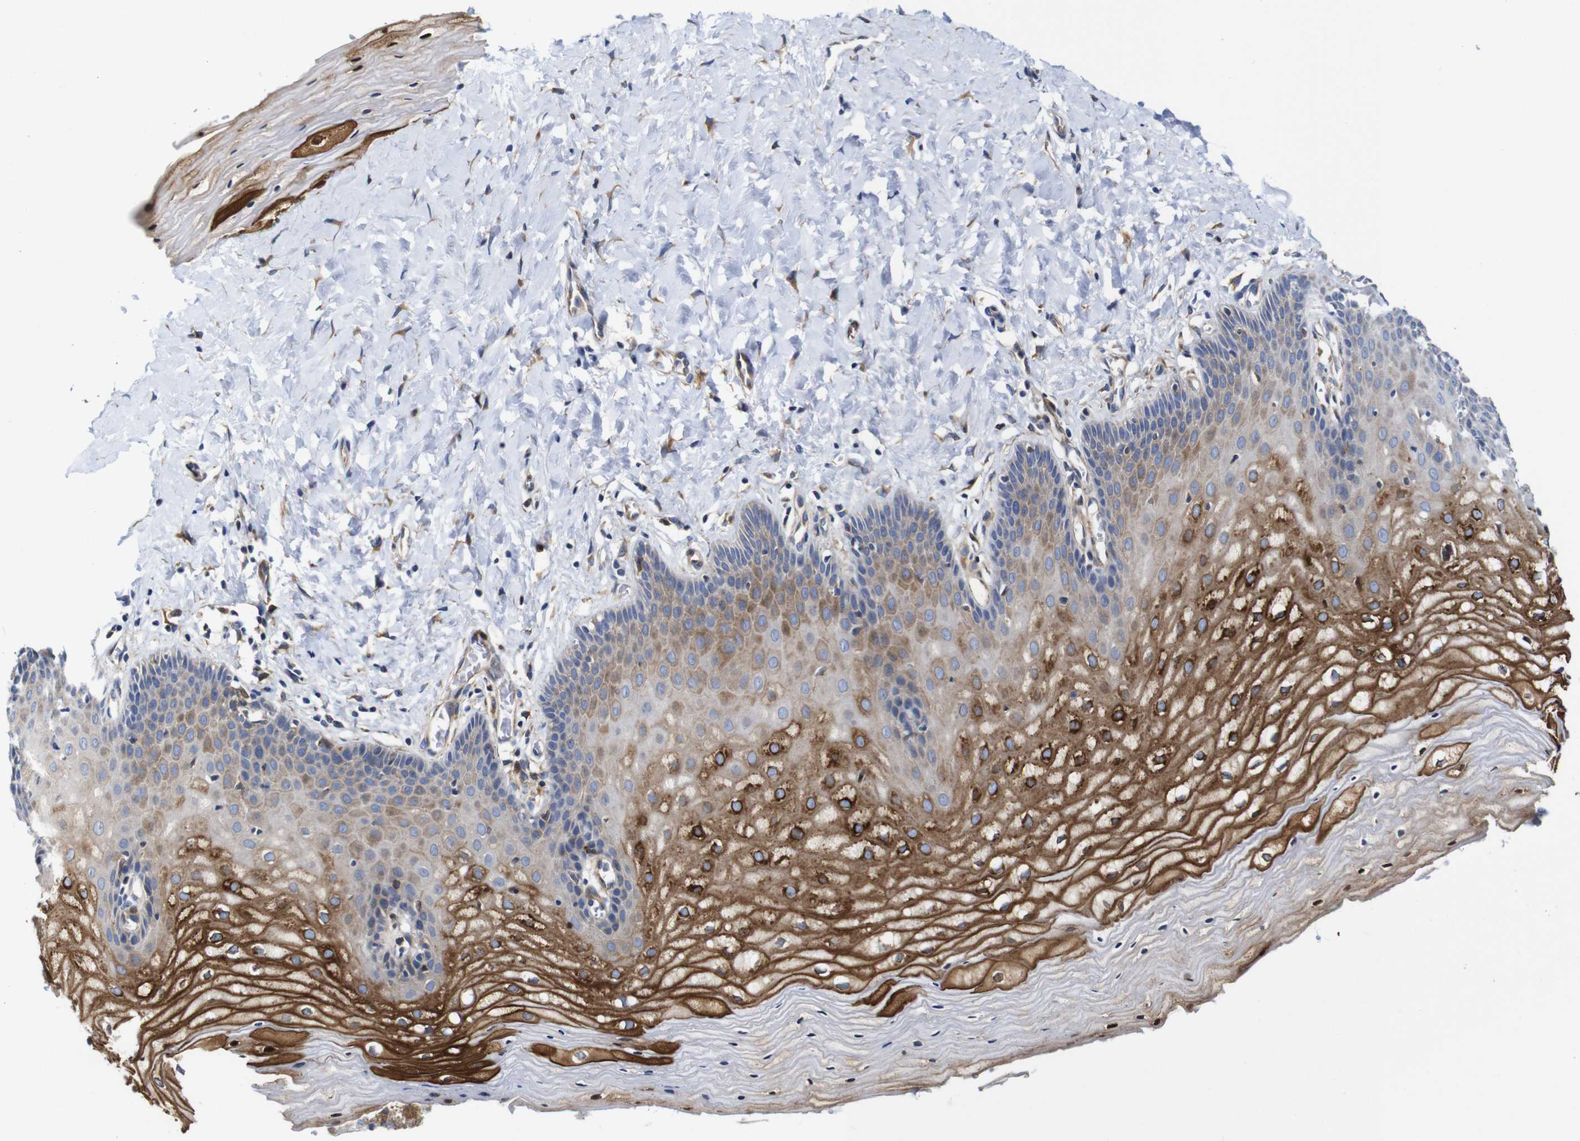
{"staining": {"intensity": "moderate", "quantity": "<25%", "location": "cytoplasmic/membranous"}, "tissue": "cervix", "cell_type": "Glandular cells", "image_type": "normal", "snomed": [{"axis": "morphology", "description": "Normal tissue, NOS"}, {"axis": "topography", "description": "Cervix"}], "caption": "Immunohistochemical staining of unremarkable cervix shows low levels of moderate cytoplasmic/membranous staining in about <25% of glandular cells.", "gene": "CLCC1", "patient": {"sex": "female", "age": 55}}